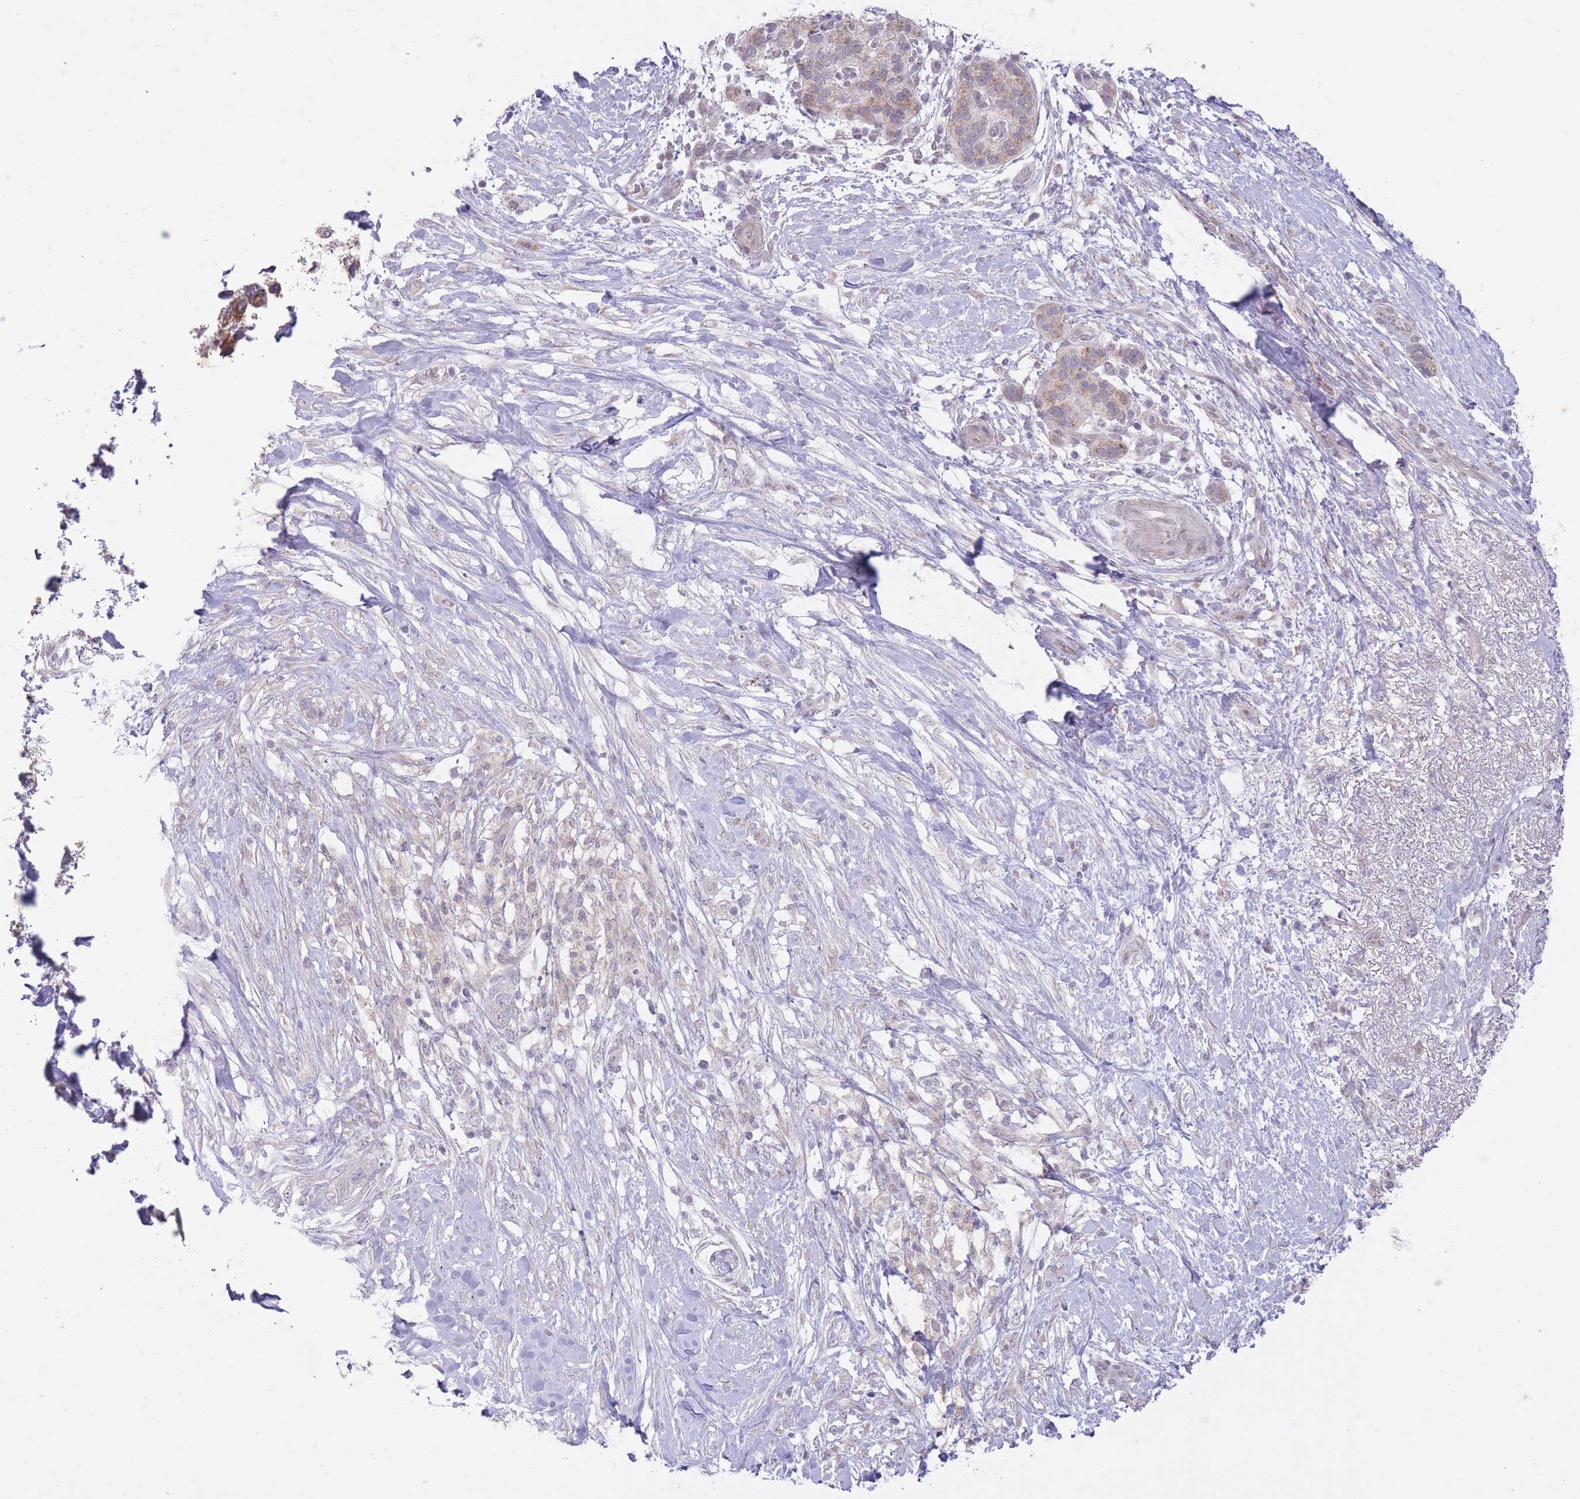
{"staining": {"intensity": "negative", "quantity": "none", "location": "none"}, "tissue": "pancreatic cancer", "cell_type": "Tumor cells", "image_type": "cancer", "snomed": [{"axis": "morphology", "description": "Adenocarcinoma, NOS"}, {"axis": "topography", "description": "Pancreas"}], "caption": "This photomicrograph is of pancreatic cancer stained with IHC to label a protein in brown with the nuclei are counter-stained blue. There is no staining in tumor cells.", "gene": "ARPIN", "patient": {"sex": "female", "age": 72}}